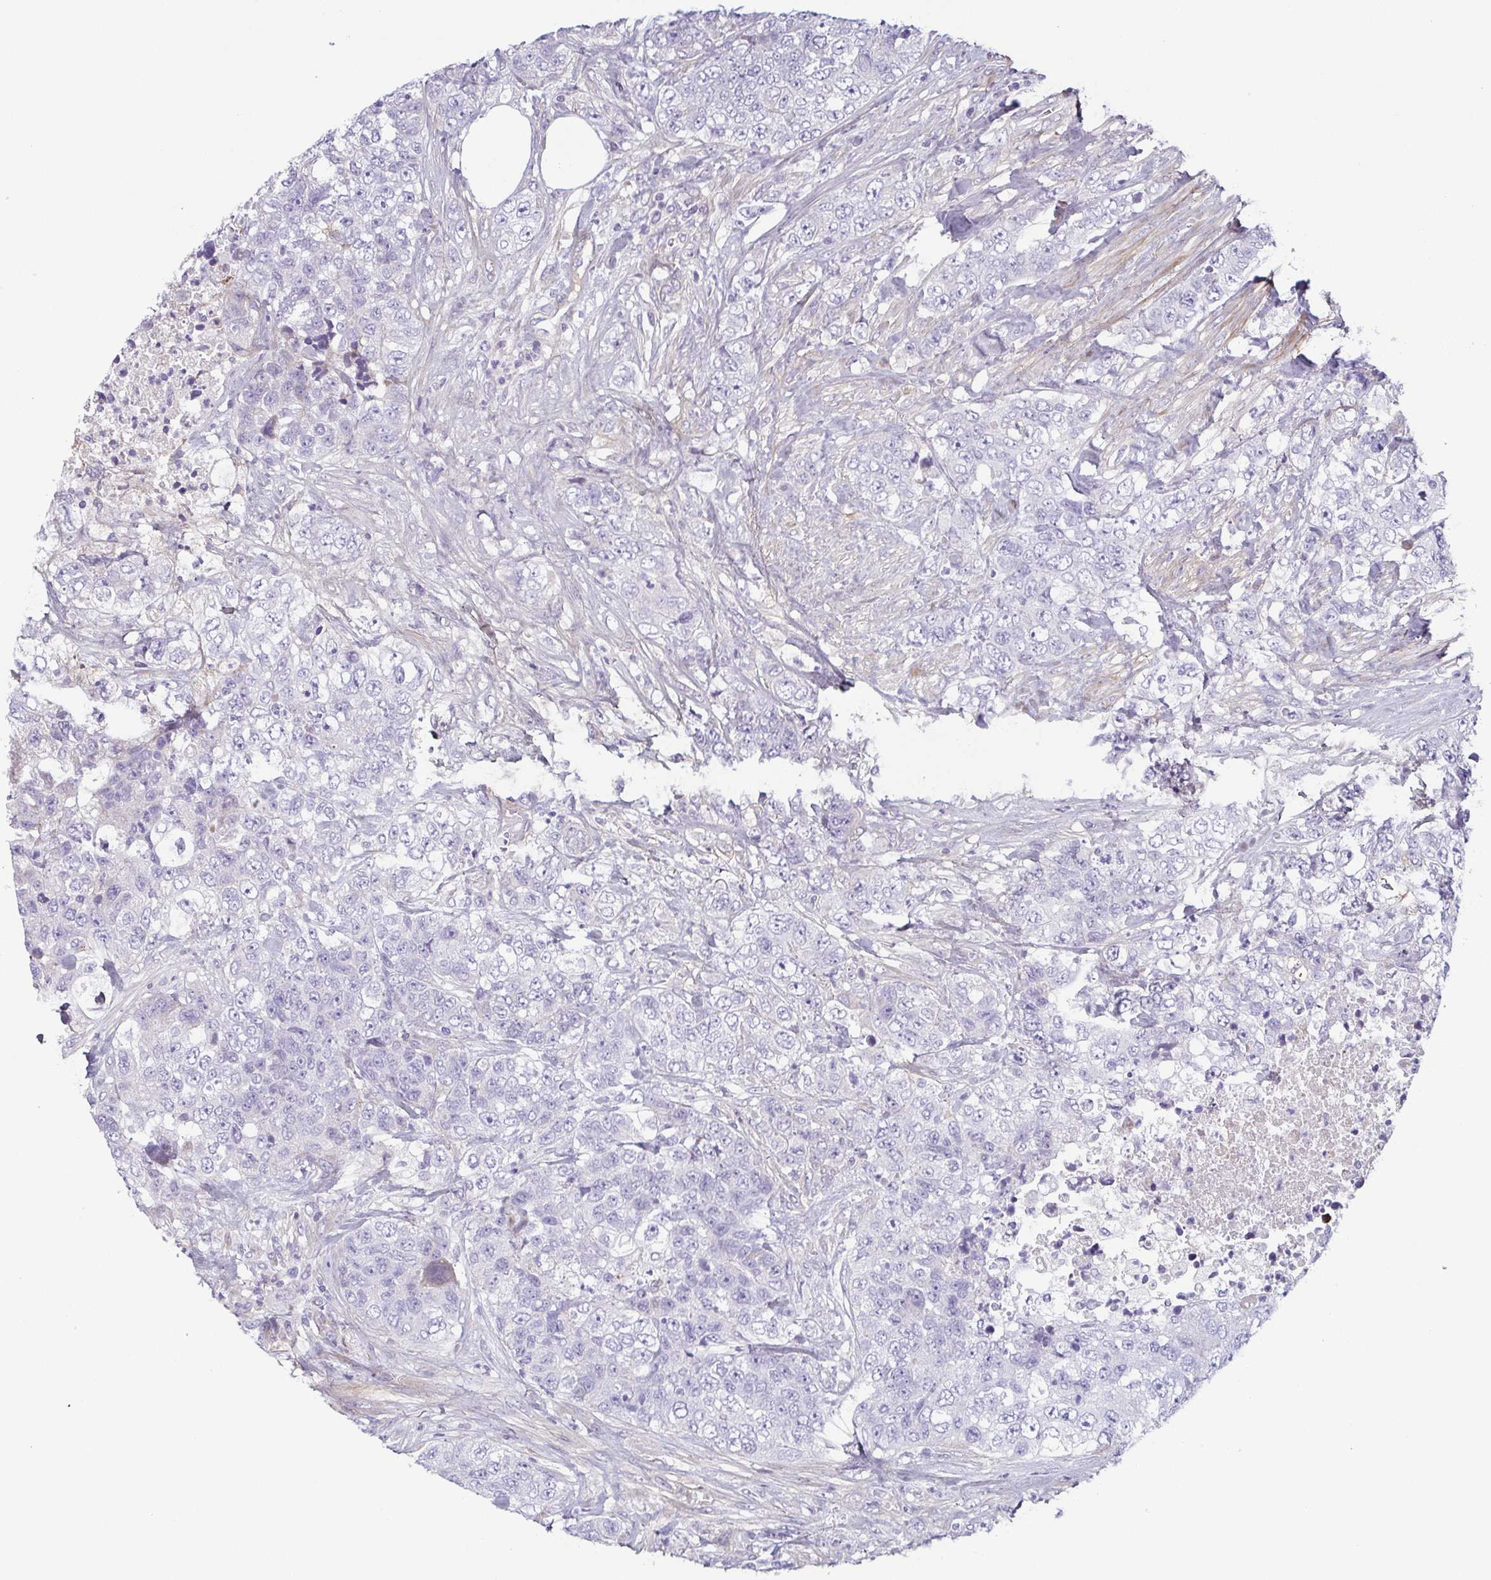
{"staining": {"intensity": "negative", "quantity": "none", "location": "none"}, "tissue": "urothelial cancer", "cell_type": "Tumor cells", "image_type": "cancer", "snomed": [{"axis": "morphology", "description": "Urothelial carcinoma, High grade"}, {"axis": "topography", "description": "Urinary bladder"}], "caption": "Urothelial cancer stained for a protein using immunohistochemistry displays no positivity tumor cells.", "gene": "ECM1", "patient": {"sex": "female", "age": 78}}